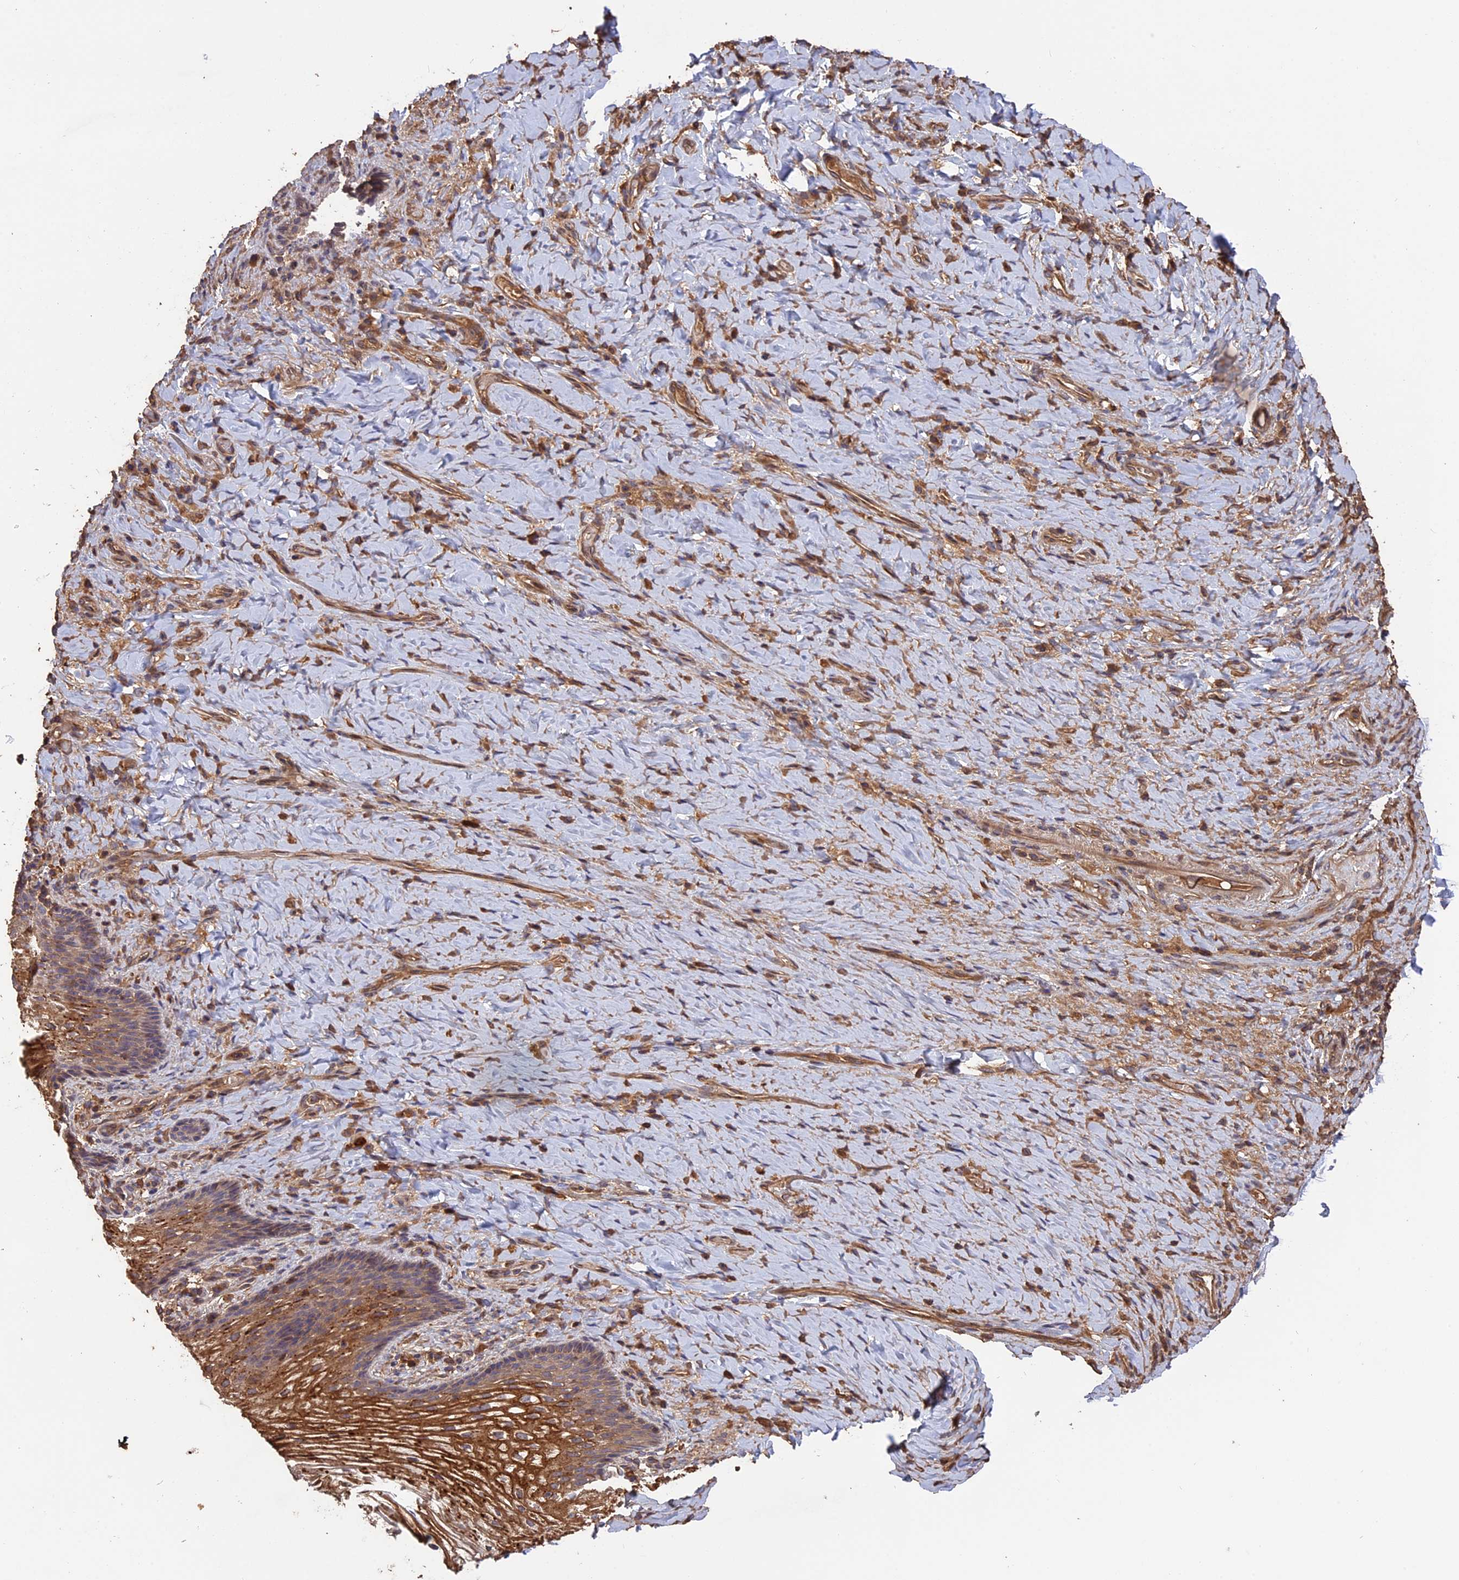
{"staining": {"intensity": "strong", "quantity": "25%-75%", "location": "cytoplasmic/membranous"}, "tissue": "vagina", "cell_type": "Squamous epithelial cells", "image_type": "normal", "snomed": [{"axis": "morphology", "description": "Normal tissue, NOS"}, {"axis": "topography", "description": "Vagina"}], "caption": "Strong cytoplasmic/membranous protein expression is seen in about 25%-75% of squamous epithelial cells in vagina.", "gene": "RASAL1", "patient": {"sex": "female", "age": 60}}